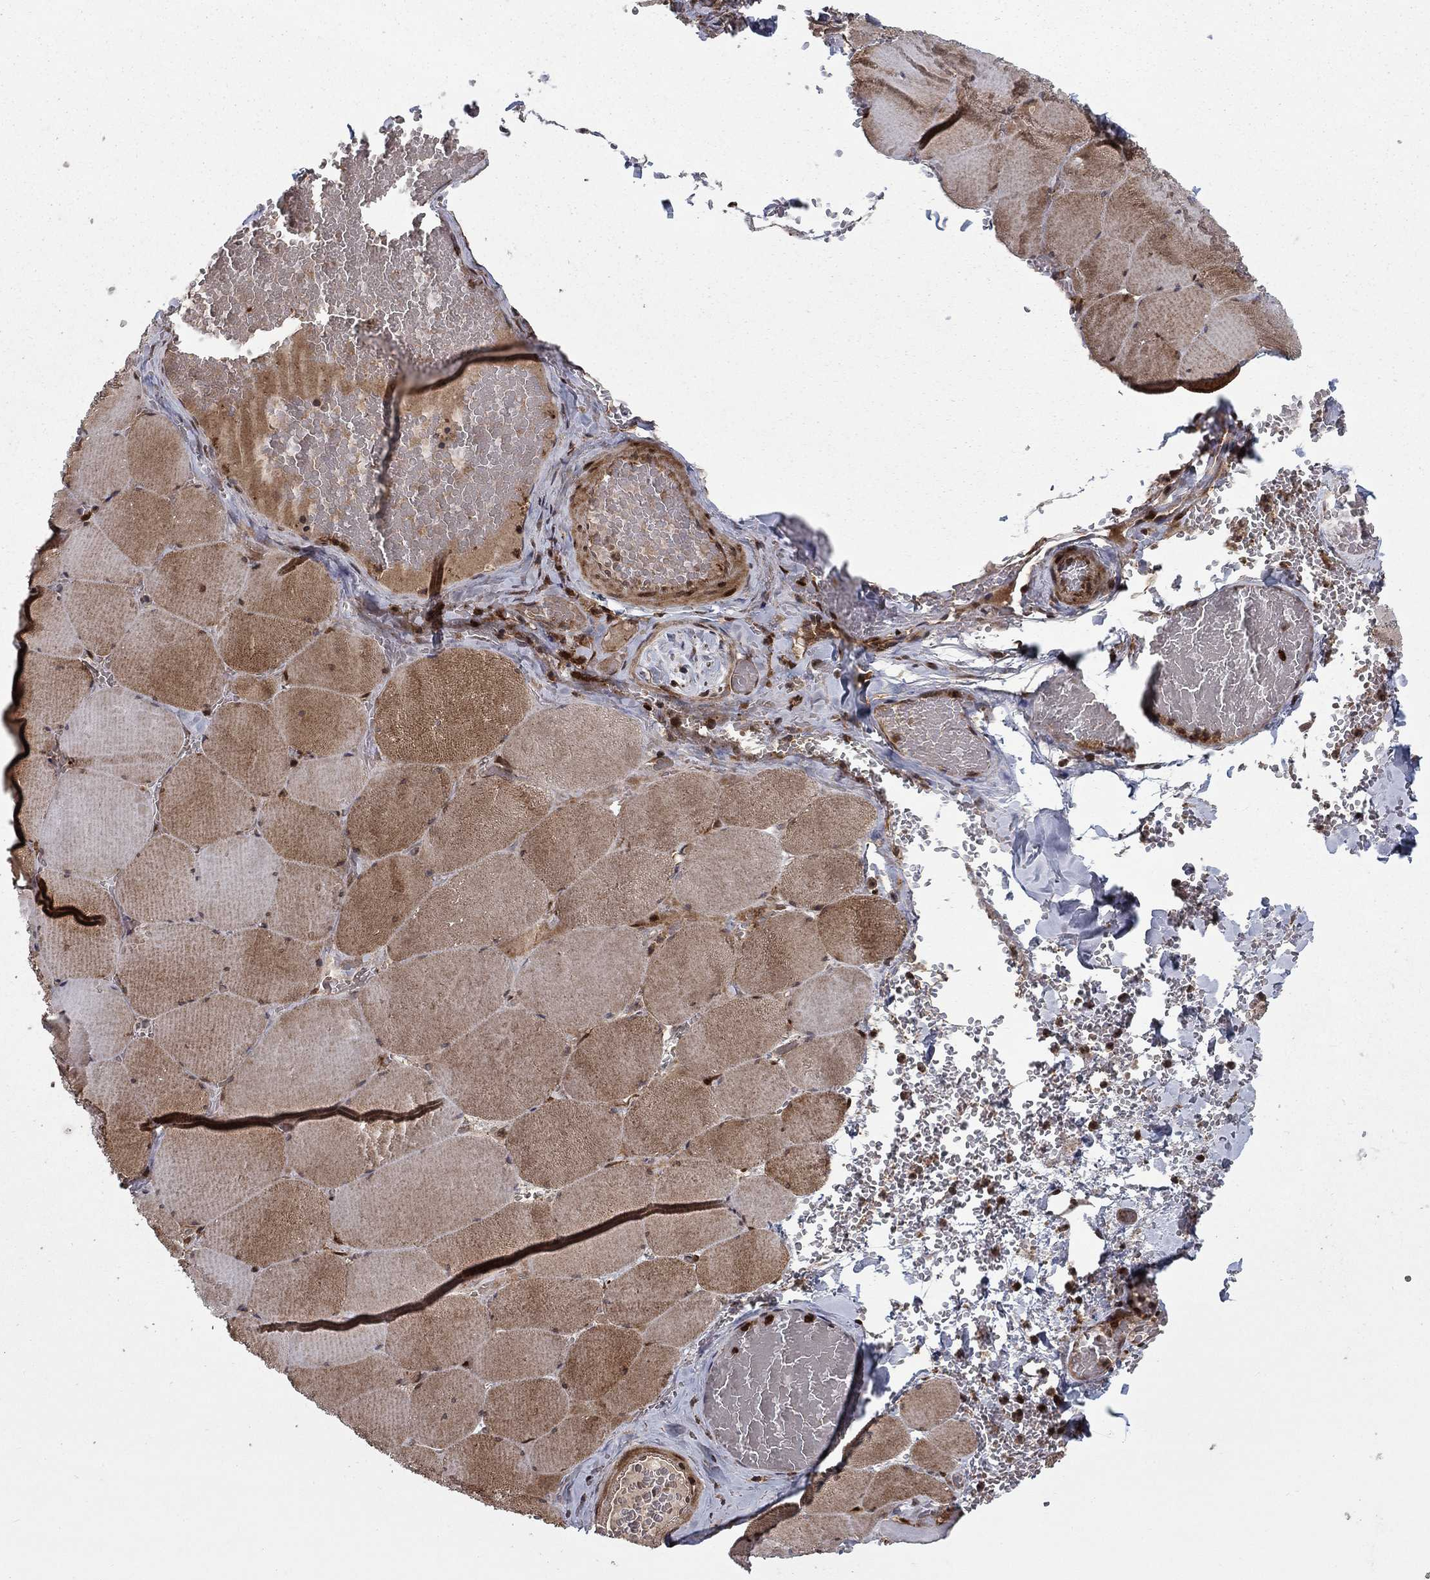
{"staining": {"intensity": "moderate", "quantity": "25%-75%", "location": "cytoplasmic/membranous"}, "tissue": "skeletal muscle", "cell_type": "Myocytes", "image_type": "normal", "snomed": [{"axis": "morphology", "description": "Normal tissue, NOS"}, {"axis": "morphology", "description": "Malignant melanoma, Metastatic site"}, {"axis": "topography", "description": "Skeletal muscle"}], "caption": "Moderate cytoplasmic/membranous expression for a protein is identified in about 25%-75% of myocytes of unremarkable skeletal muscle using immunohistochemistry.", "gene": "HDAC4", "patient": {"sex": "male", "age": 50}}